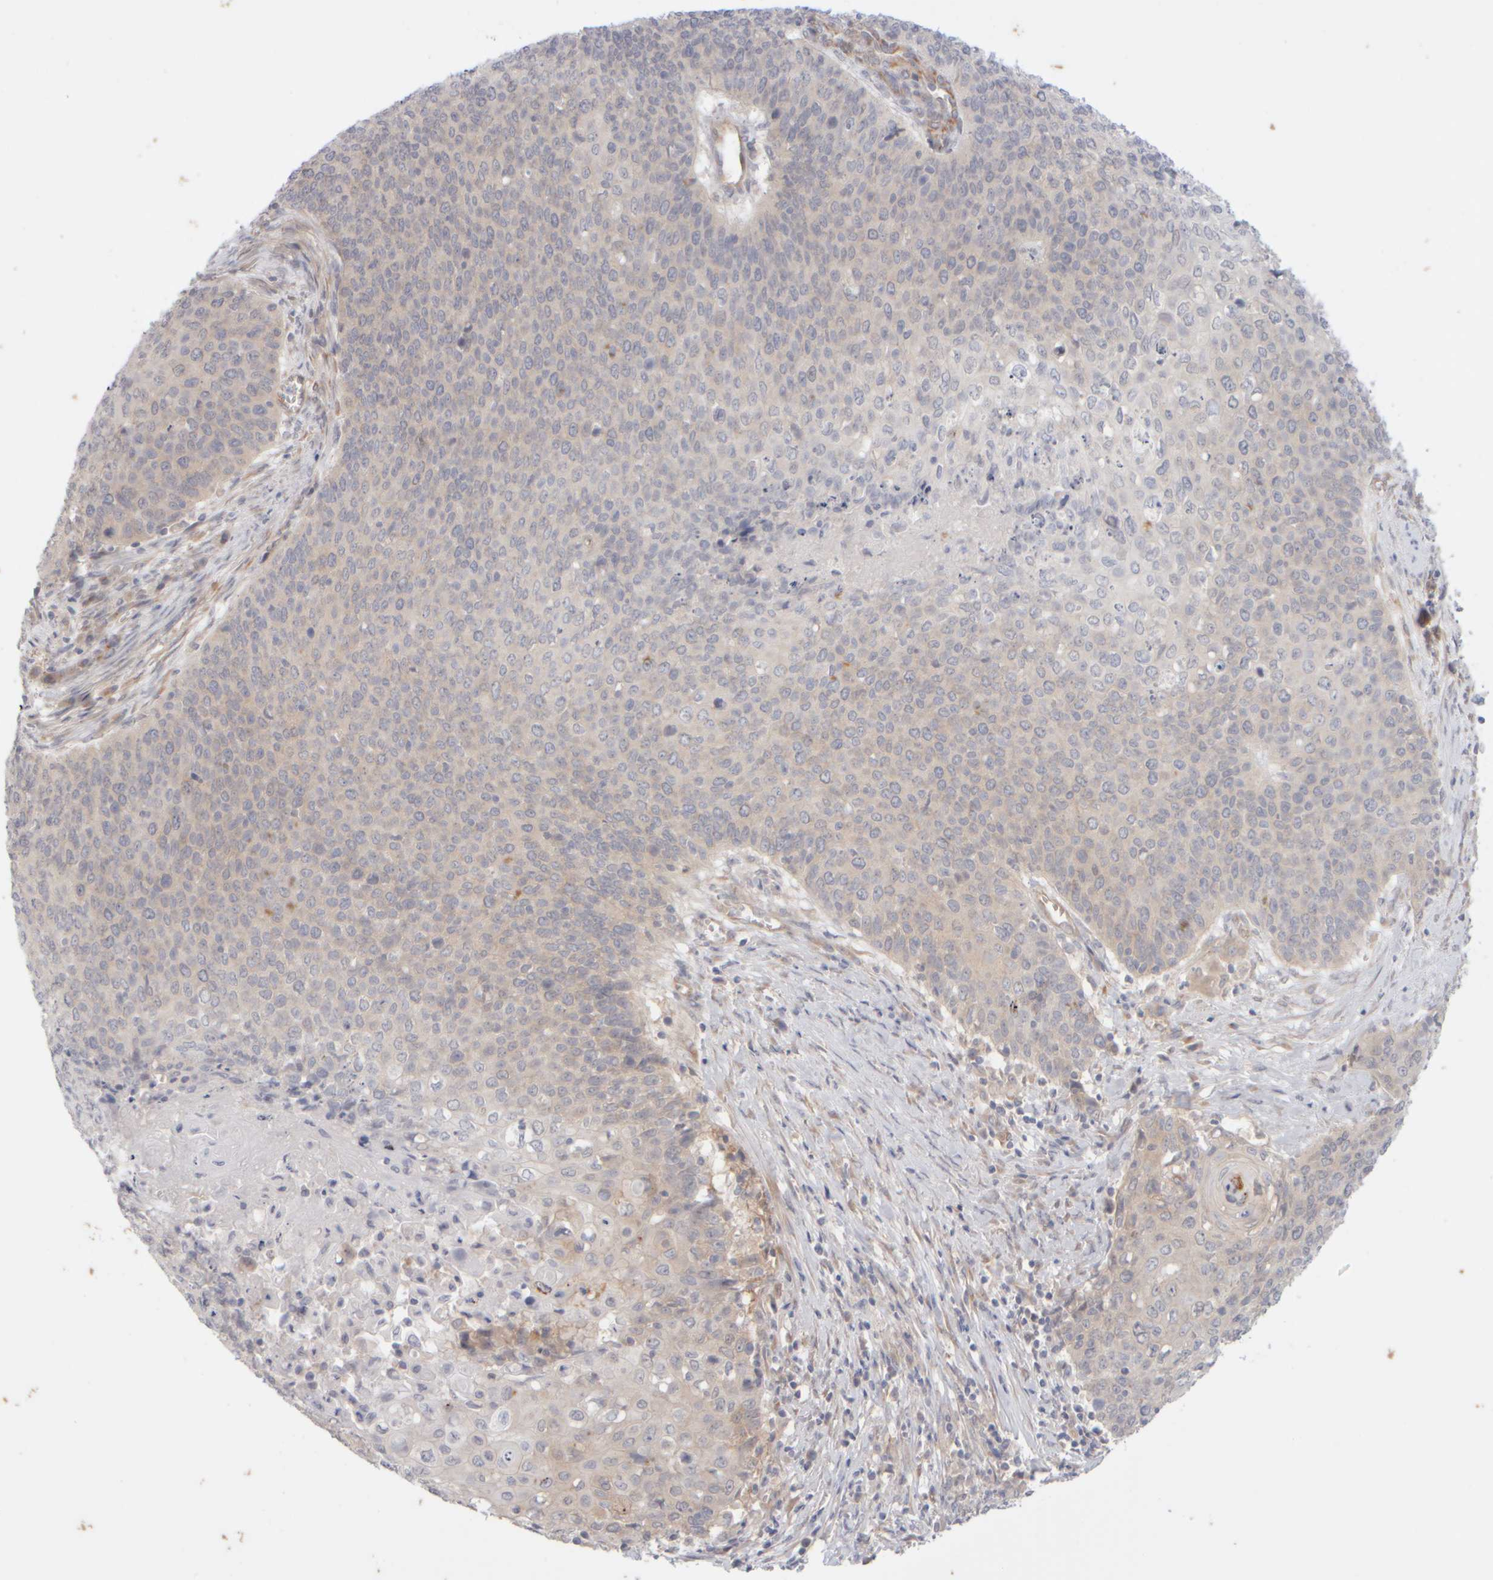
{"staining": {"intensity": "negative", "quantity": "none", "location": "none"}, "tissue": "cervical cancer", "cell_type": "Tumor cells", "image_type": "cancer", "snomed": [{"axis": "morphology", "description": "Squamous cell carcinoma, NOS"}, {"axis": "topography", "description": "Cervix"}], "caption": "Photomicrograph shows no protein positivity in tumor cells of cervical cancer tissue. (DAB (3,3'-diaminobenzidine) IHC, high magnification).", "gene": "GOPC", "patient": {"sex": "female", "age": 39}}